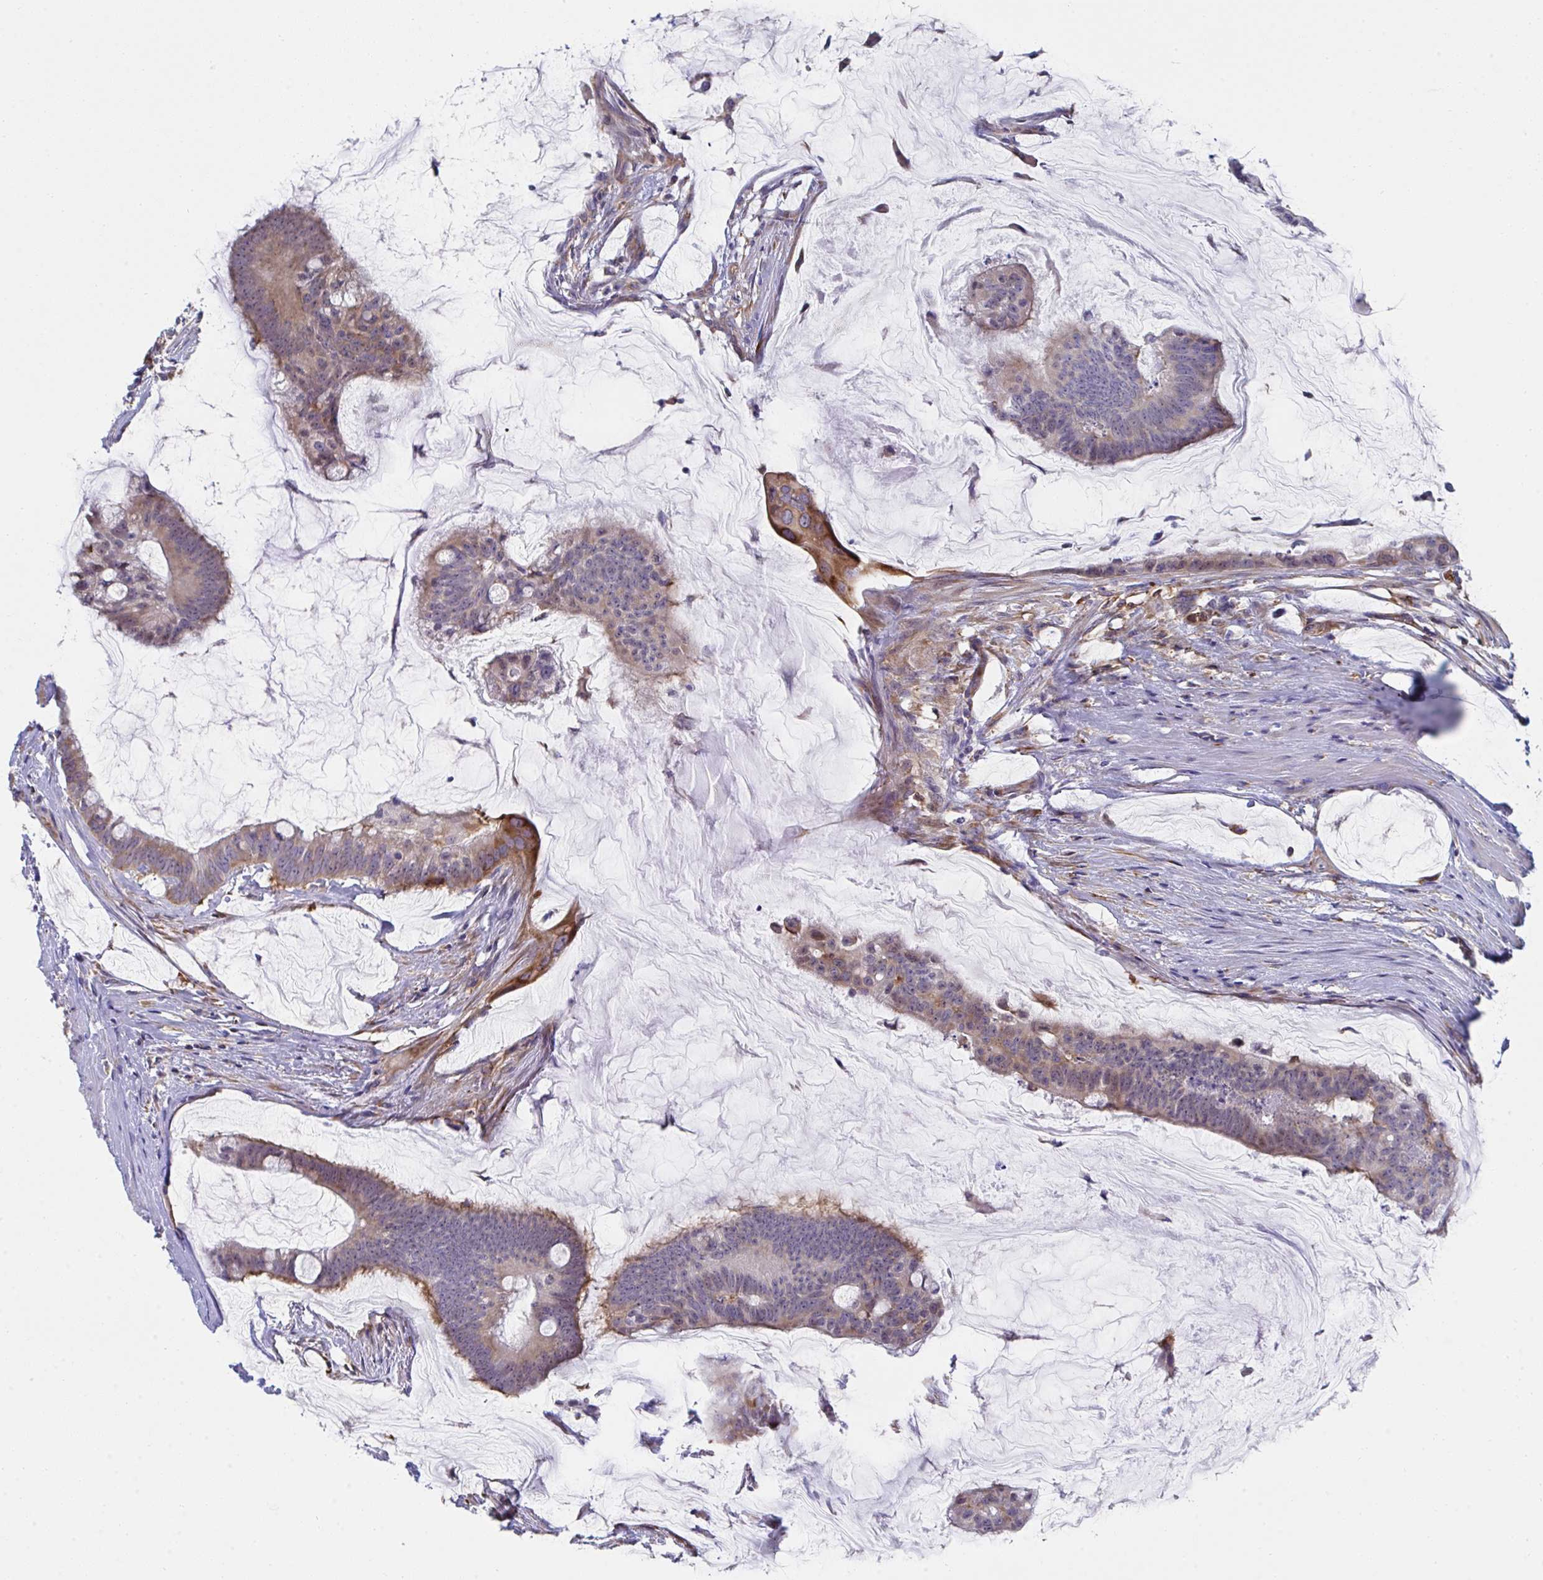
{"staining": {"intensity": "moderate", "quantity": "<25%", "location": "cytoplasmic/membranous"}, "tissue": "colorectal cancer", "cell_type": "Tumor cells", "image_type": "cancer", "snomed": [{"axis": "morphology", "description": "Adenocarcinoma, NOS"}, {"axis": "topography", "description": "Colon"}], "caption": "Immunohistochemistry (IHC) (DAB (3,3'-diaminobenzidine)) staining of human colorectal cancer (adenocarcinoma) reveals moderate cytoplasmic/membranous protein staining in approximately <25% of tumor cells.", "gene": "WNK1", "patient": {"sex": "male", "age": 62}}